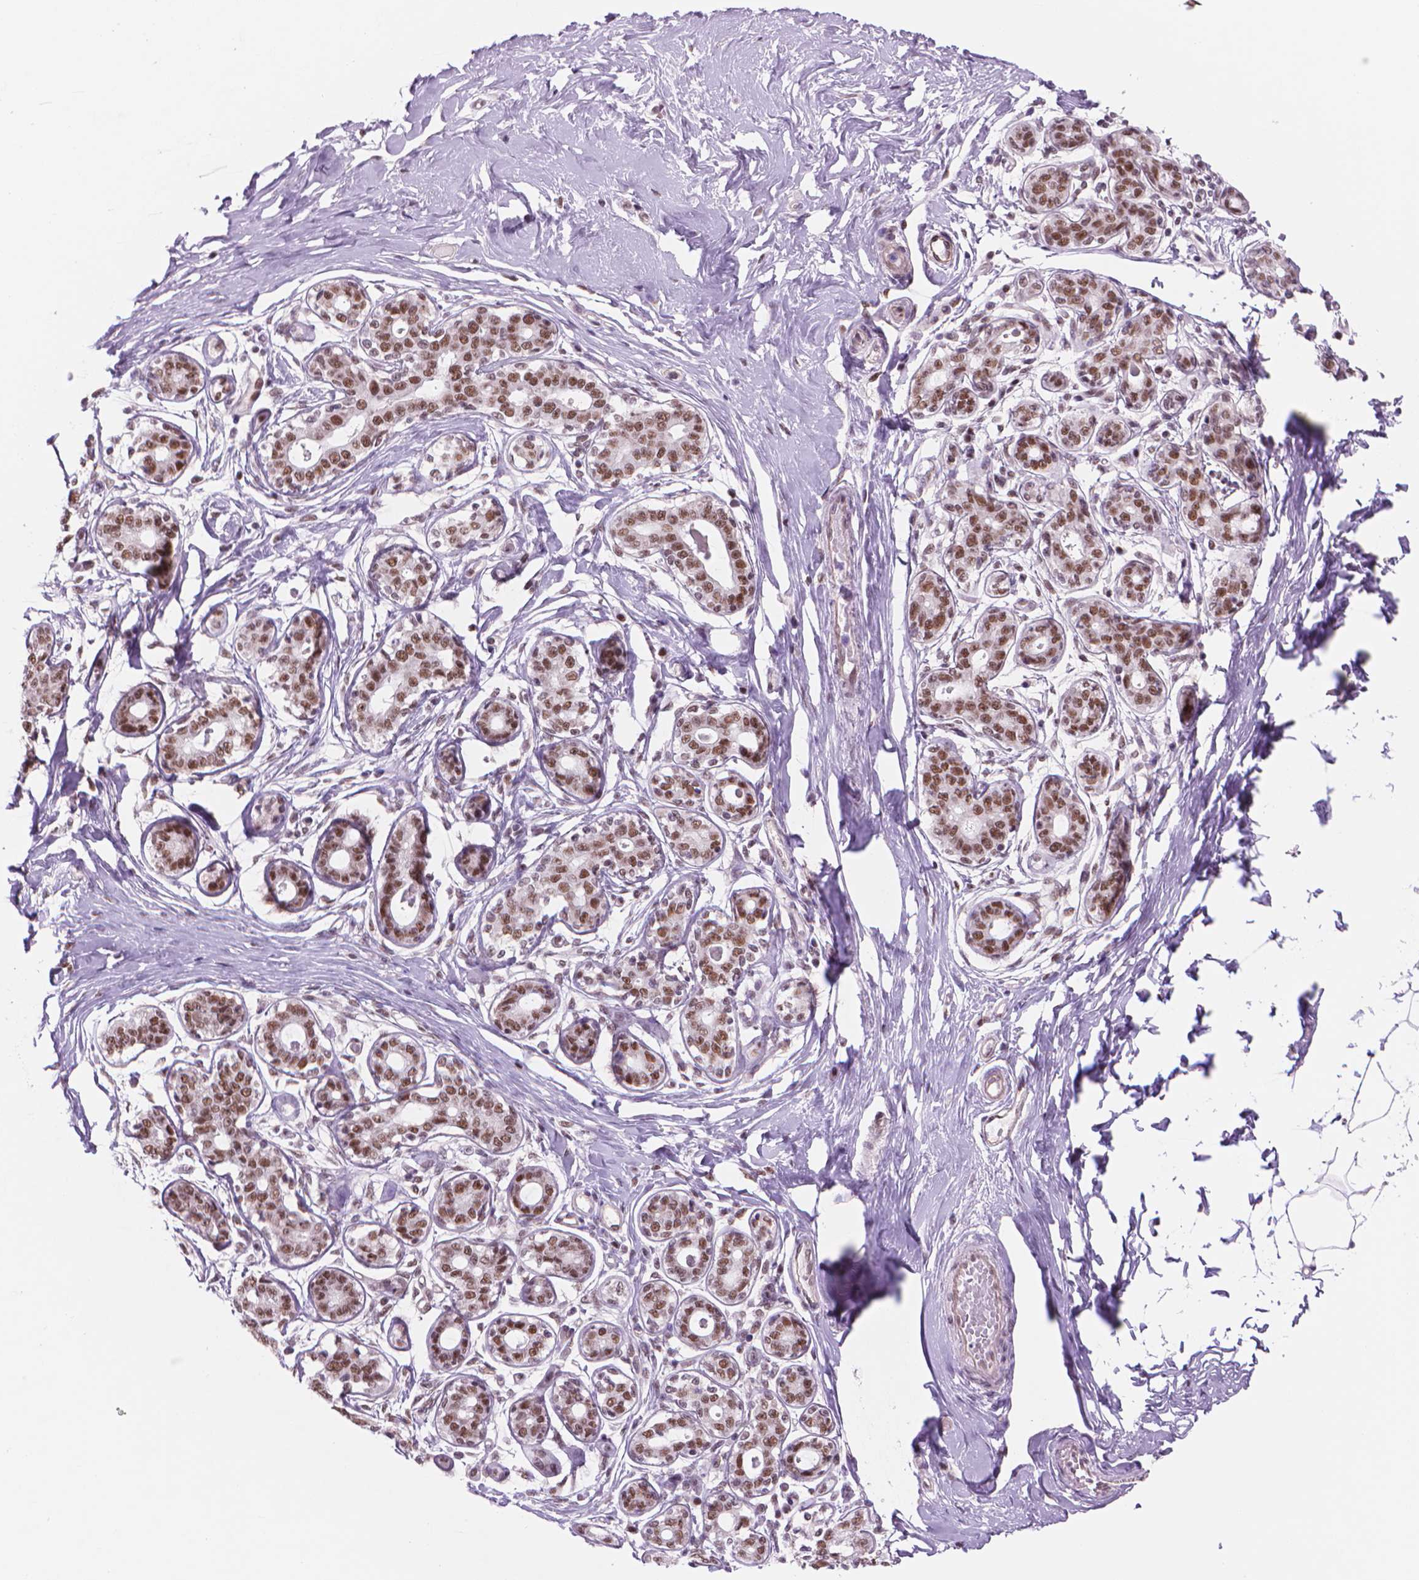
{"staining": {"intensity": "moderate", "quantity": "<25%", "location": "nuclear"}, "tissue": "breast", "cell_type": "Adipocytes", "image_type": "normal", "snomed": [{"axis": "morphology", "description": "Normal tissue, NOS"}, {"axis": "topography", "description": "Skin"}, {"axis": "topography", "description": "Breast"}], "caption": "Immunohistochemistry (DAB) staining of unremarkable human breast exhibits moderate nuclear protein expression in approximately <25% of adipocytes. (DAB (3,3'-diaminobenzidine) = brown stain, brightfield microscopy at high magnification).", "gene": "POLR3D", "patient": {"sex": "female", "age": 43}}